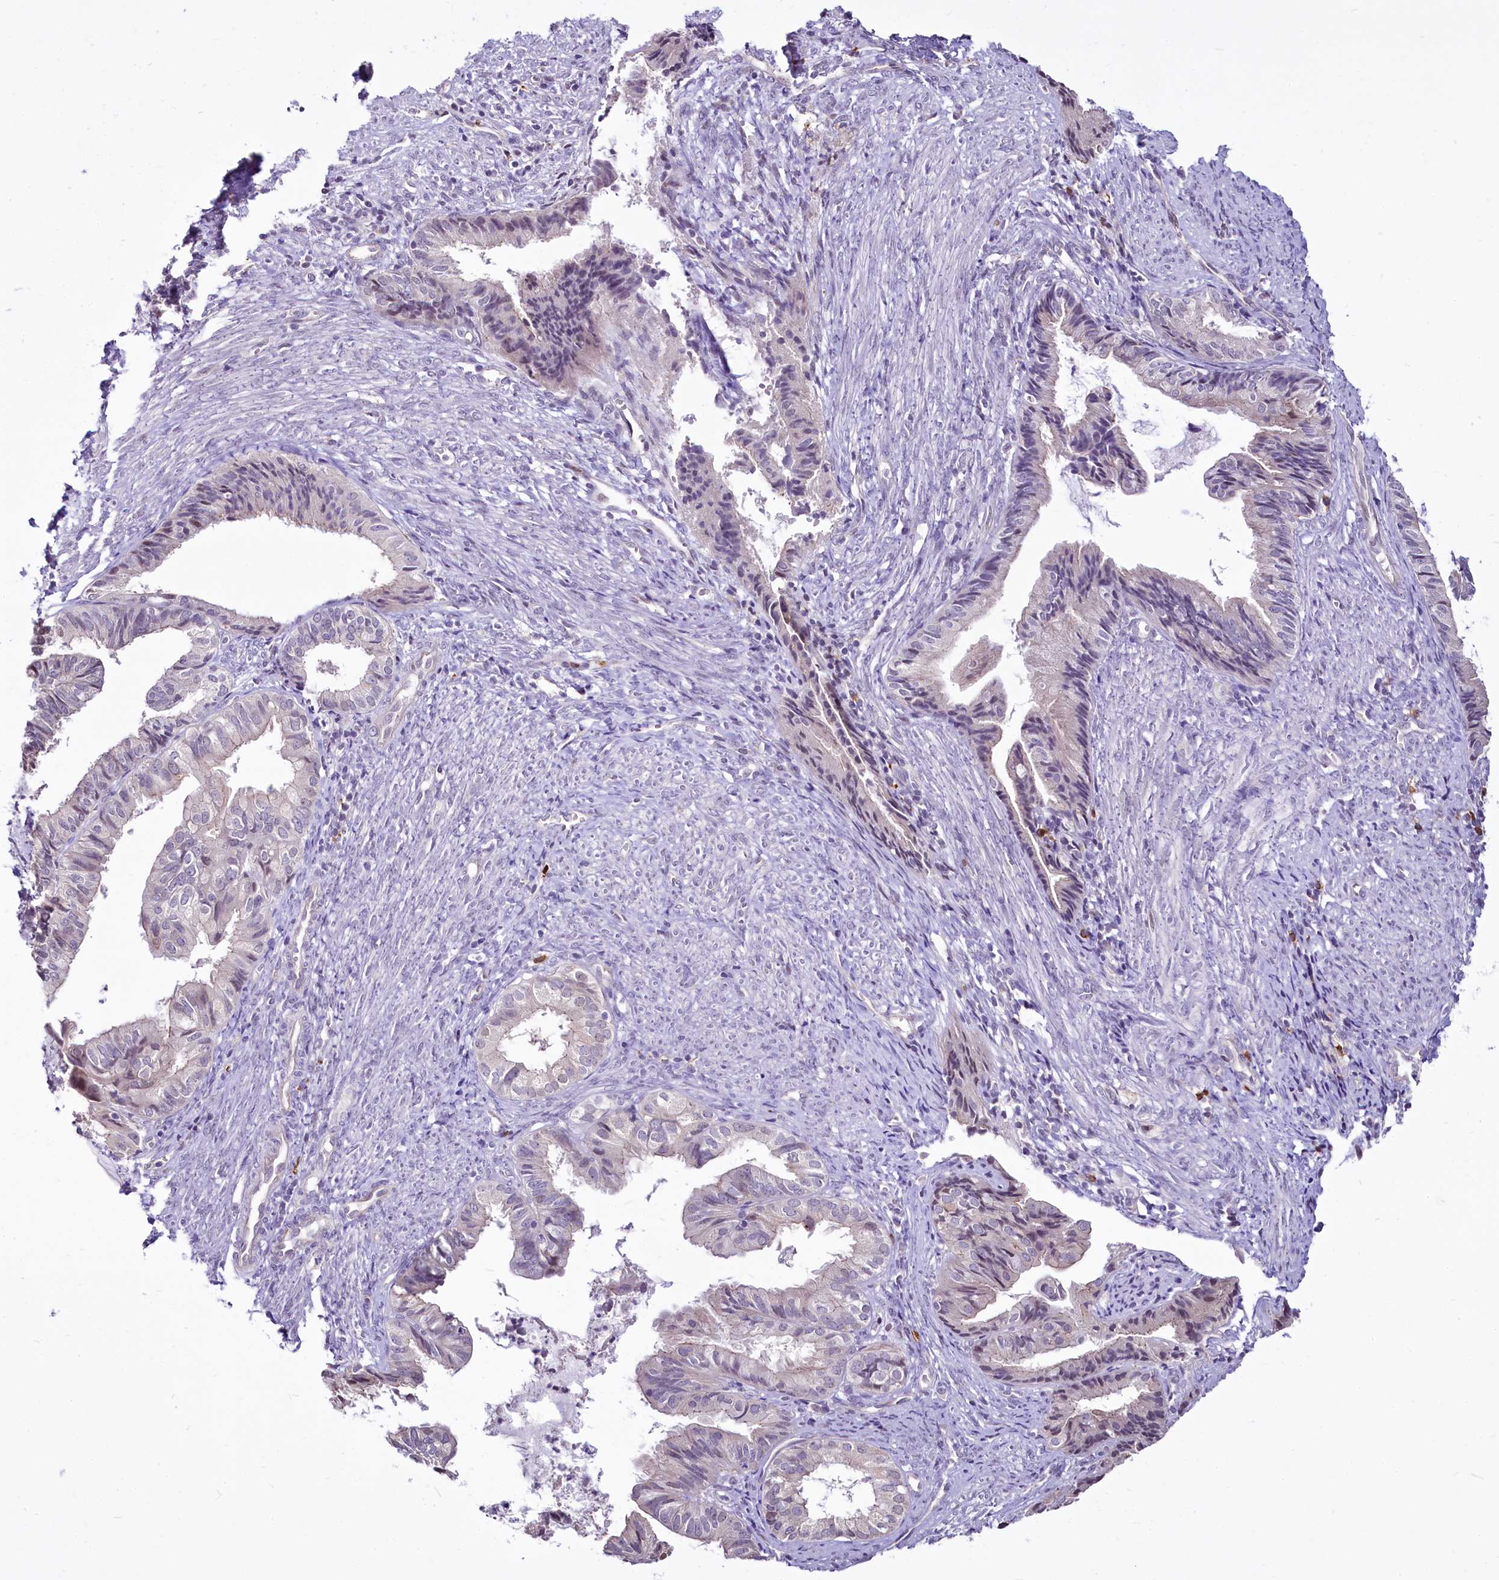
{"staining": {"intensity": "negative", "quantity": "none", "location": "none"}, "tissue": "endometrial cancer", "cell_type": "Tumor cells", "image_type": "cancer", "snomed": [{"axis": "morphology", "description": "Adenocarcinoma, NOS"}, {"axis": "topography", "description": "Endometrium"}], "caption": "High power microscopy image of an IHC photomicrograph of adenocarcinoma (endometrial), revealing no significant expression in tumor cells.", "gene": "BANK1", "patient": {"sex": "female", "age": 86}}